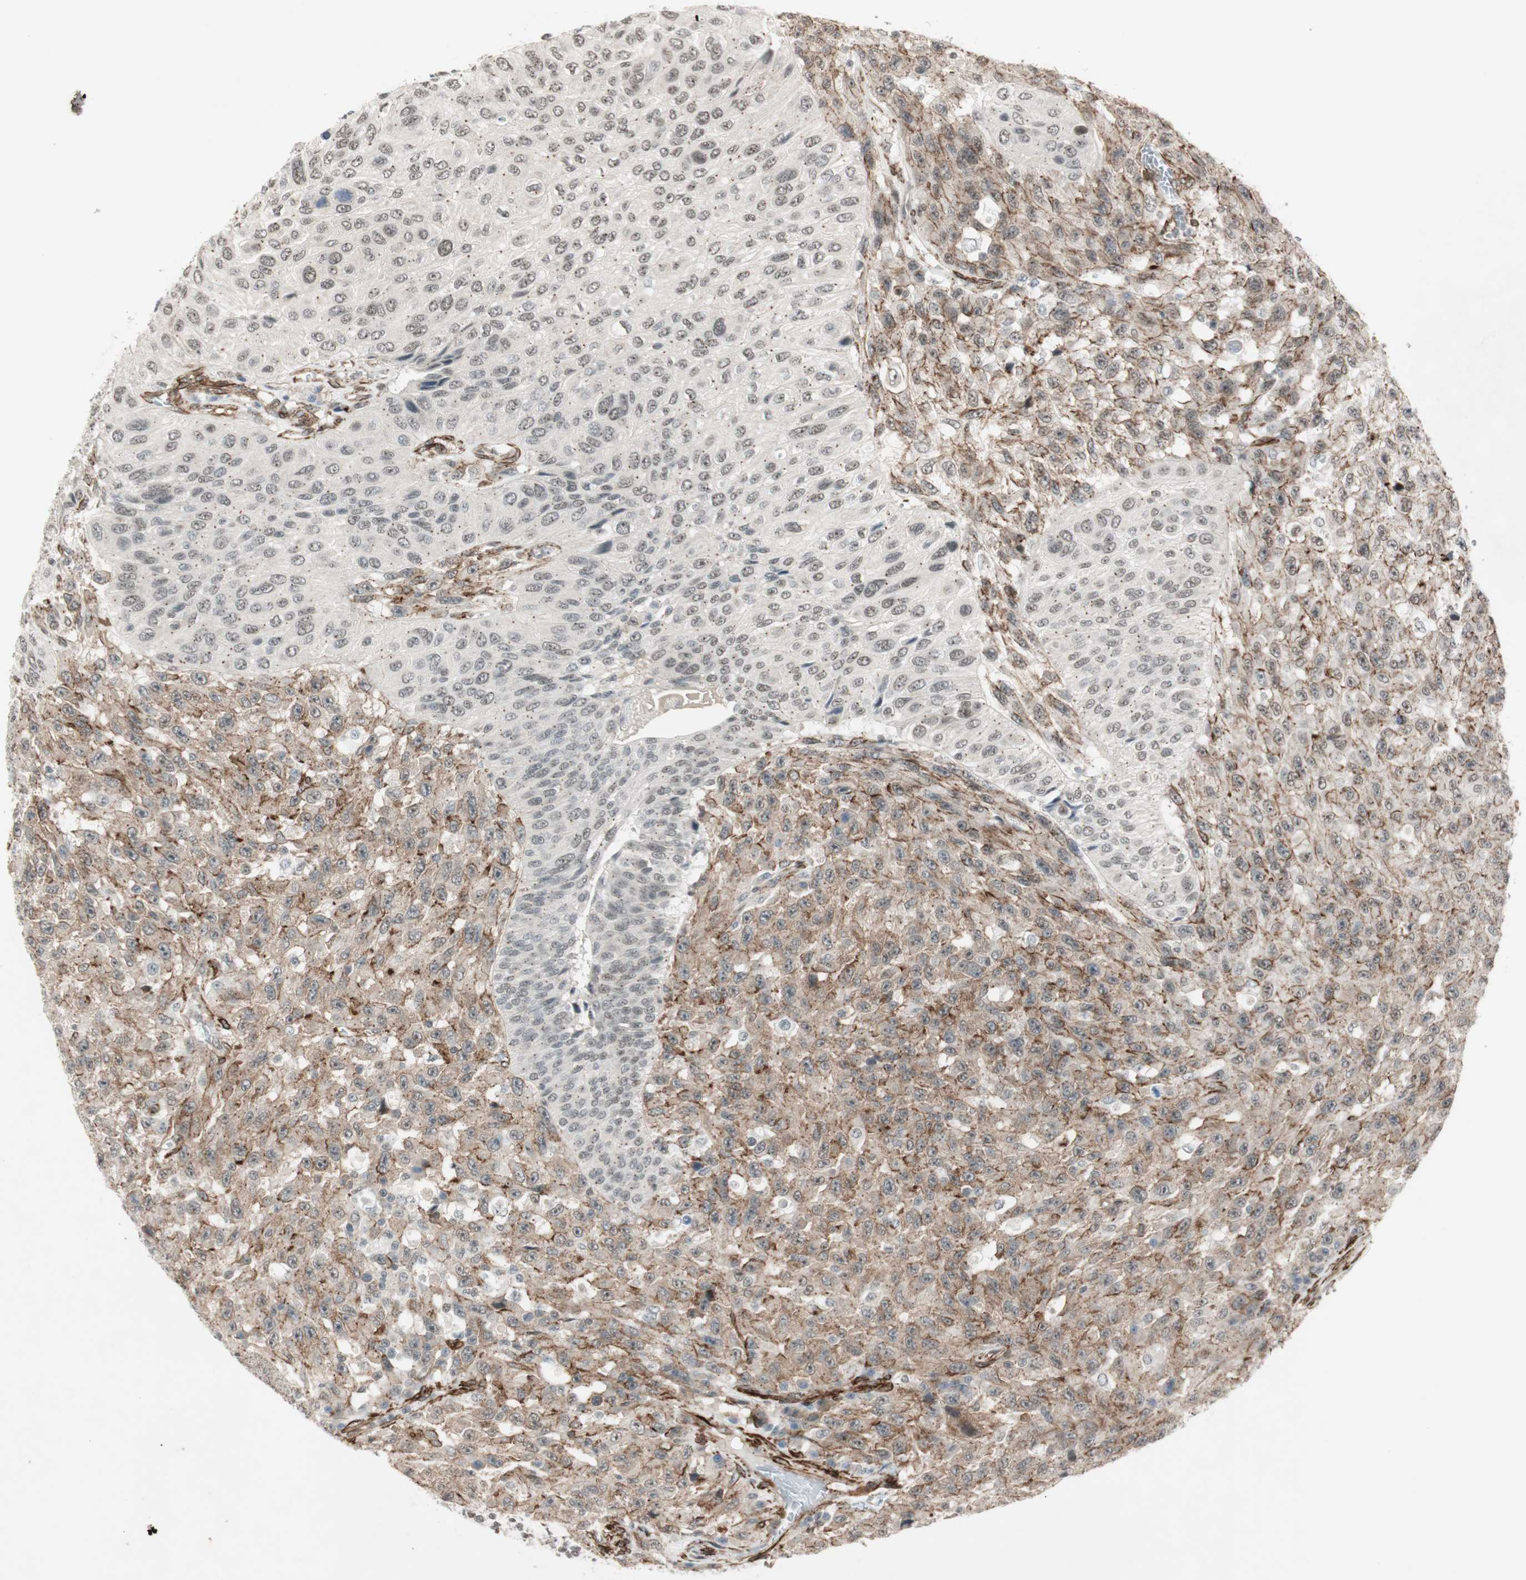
{"staining": {"intensity": "moderate", "quantity": "25%-75%", "location": "cytoplasmic/membranous"}, "tissue": "urothelial cancer", "cell_type": "Tumor cells", "image_type": "cancer", "snomed": [{"axis": "morphology", "description": "Urothelial carcinoma, High grade"}, {"axis": "topography", "description": "Urinary bladder"}], "caption": "Protein expression by immunohistochemistry (IHC) demonstrates moderate cytoplasmic/membranous expression in about 25%-75% of tumor cells in urothelial carcinoma (high-grade). (DAB IHC, brown staining for protein, blue staining for nuclei).", "gene": "CDK19", "patient": {"sex": "male", "age": 66}}